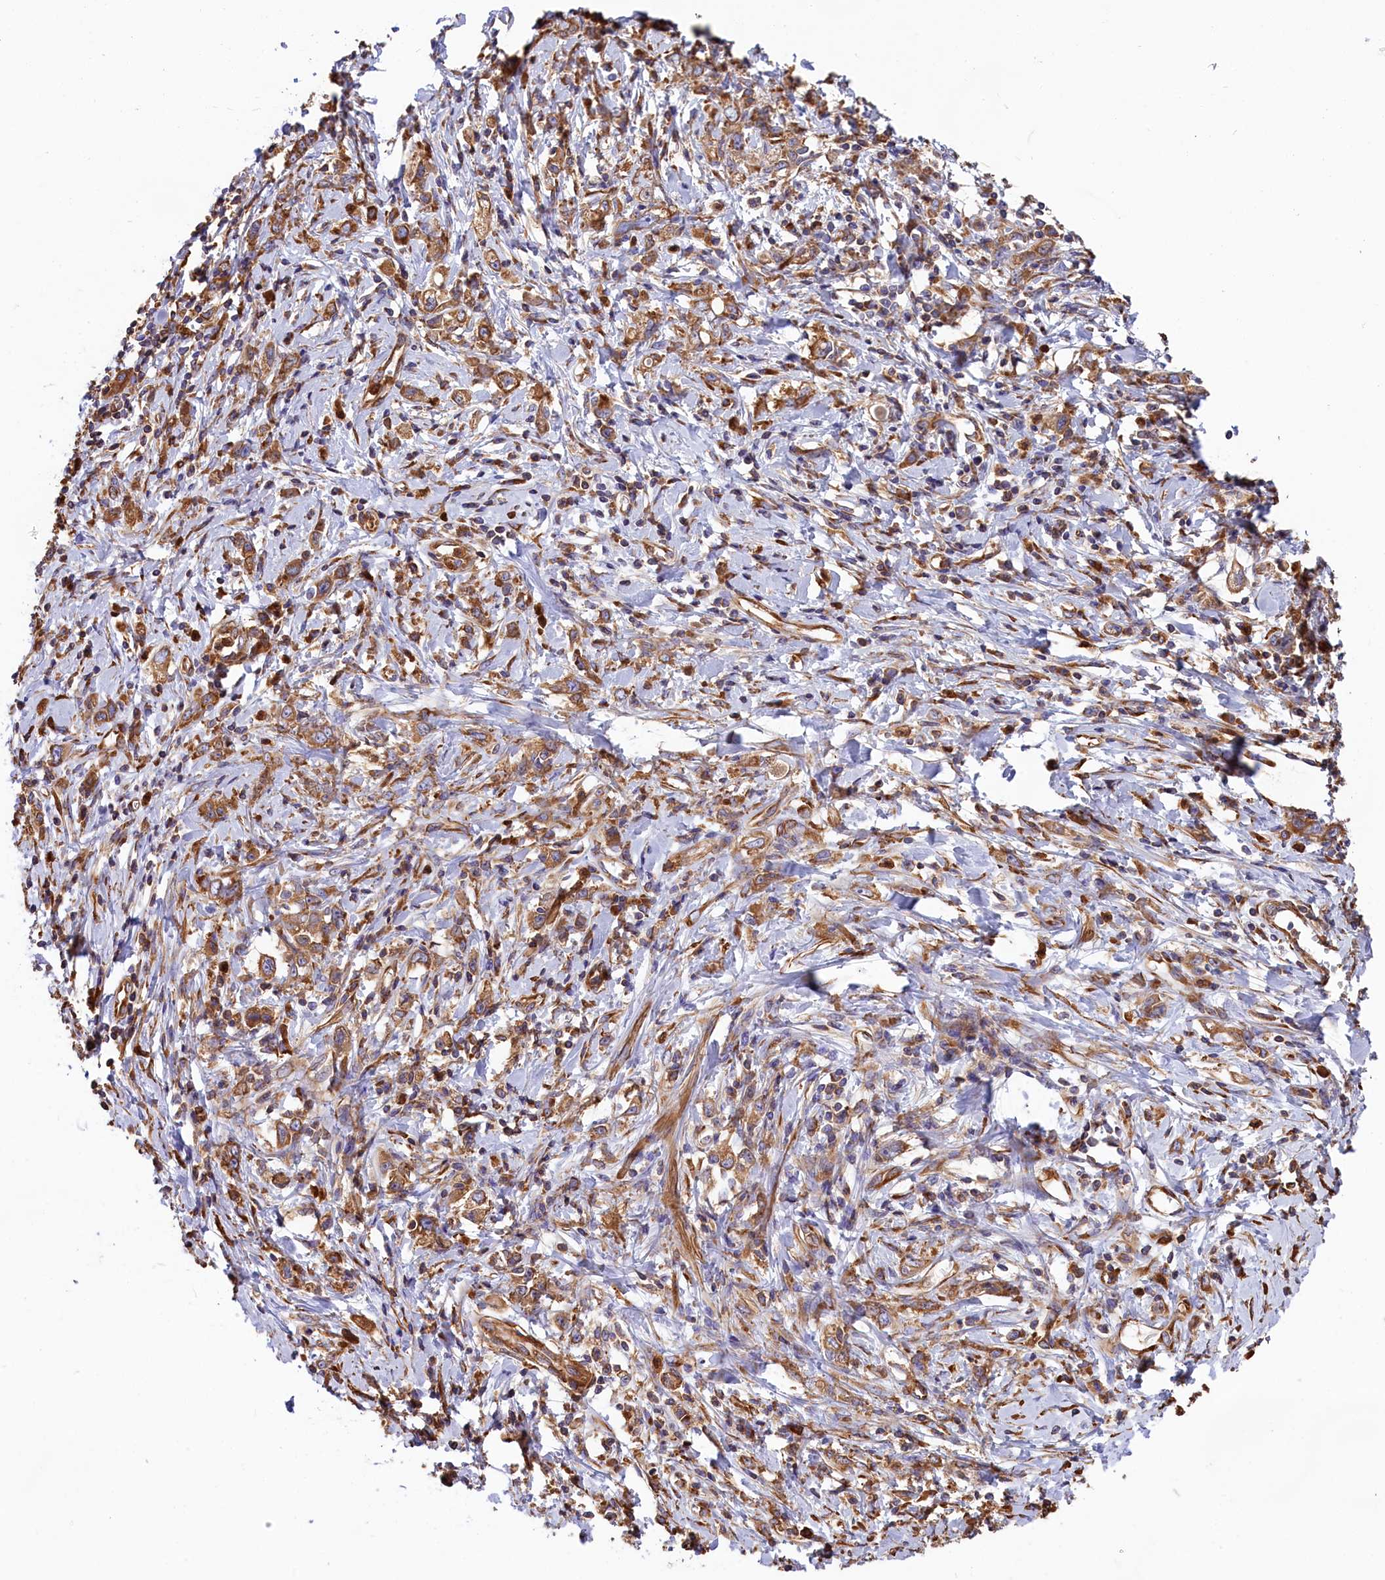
{"staining": {"intensity": "moderate", "quantity": ">75%", "location": "cytoplasmic/membranous"}, "tissue": "stomach cancer", "cell_type": "Tumor cells", "image_type": "cancer", "snomed": [{"axis": "morphology", "description": "Adenocarcinoma, NOS"}, {"axis": "topography", "description": "Stomach"}], "caption": "Immunohistochemical staining of human stomach adenocarcinoma displays moderate cytoplasmic/membranous protein positivity in about >75% of tumor cells. The staining was performed using DAB, with brown indicating positive protein expression. Nuclei are stained blue with hematoxylin.", "gene": "GYS1", "patient": {"sex": "female", "age": 76}}